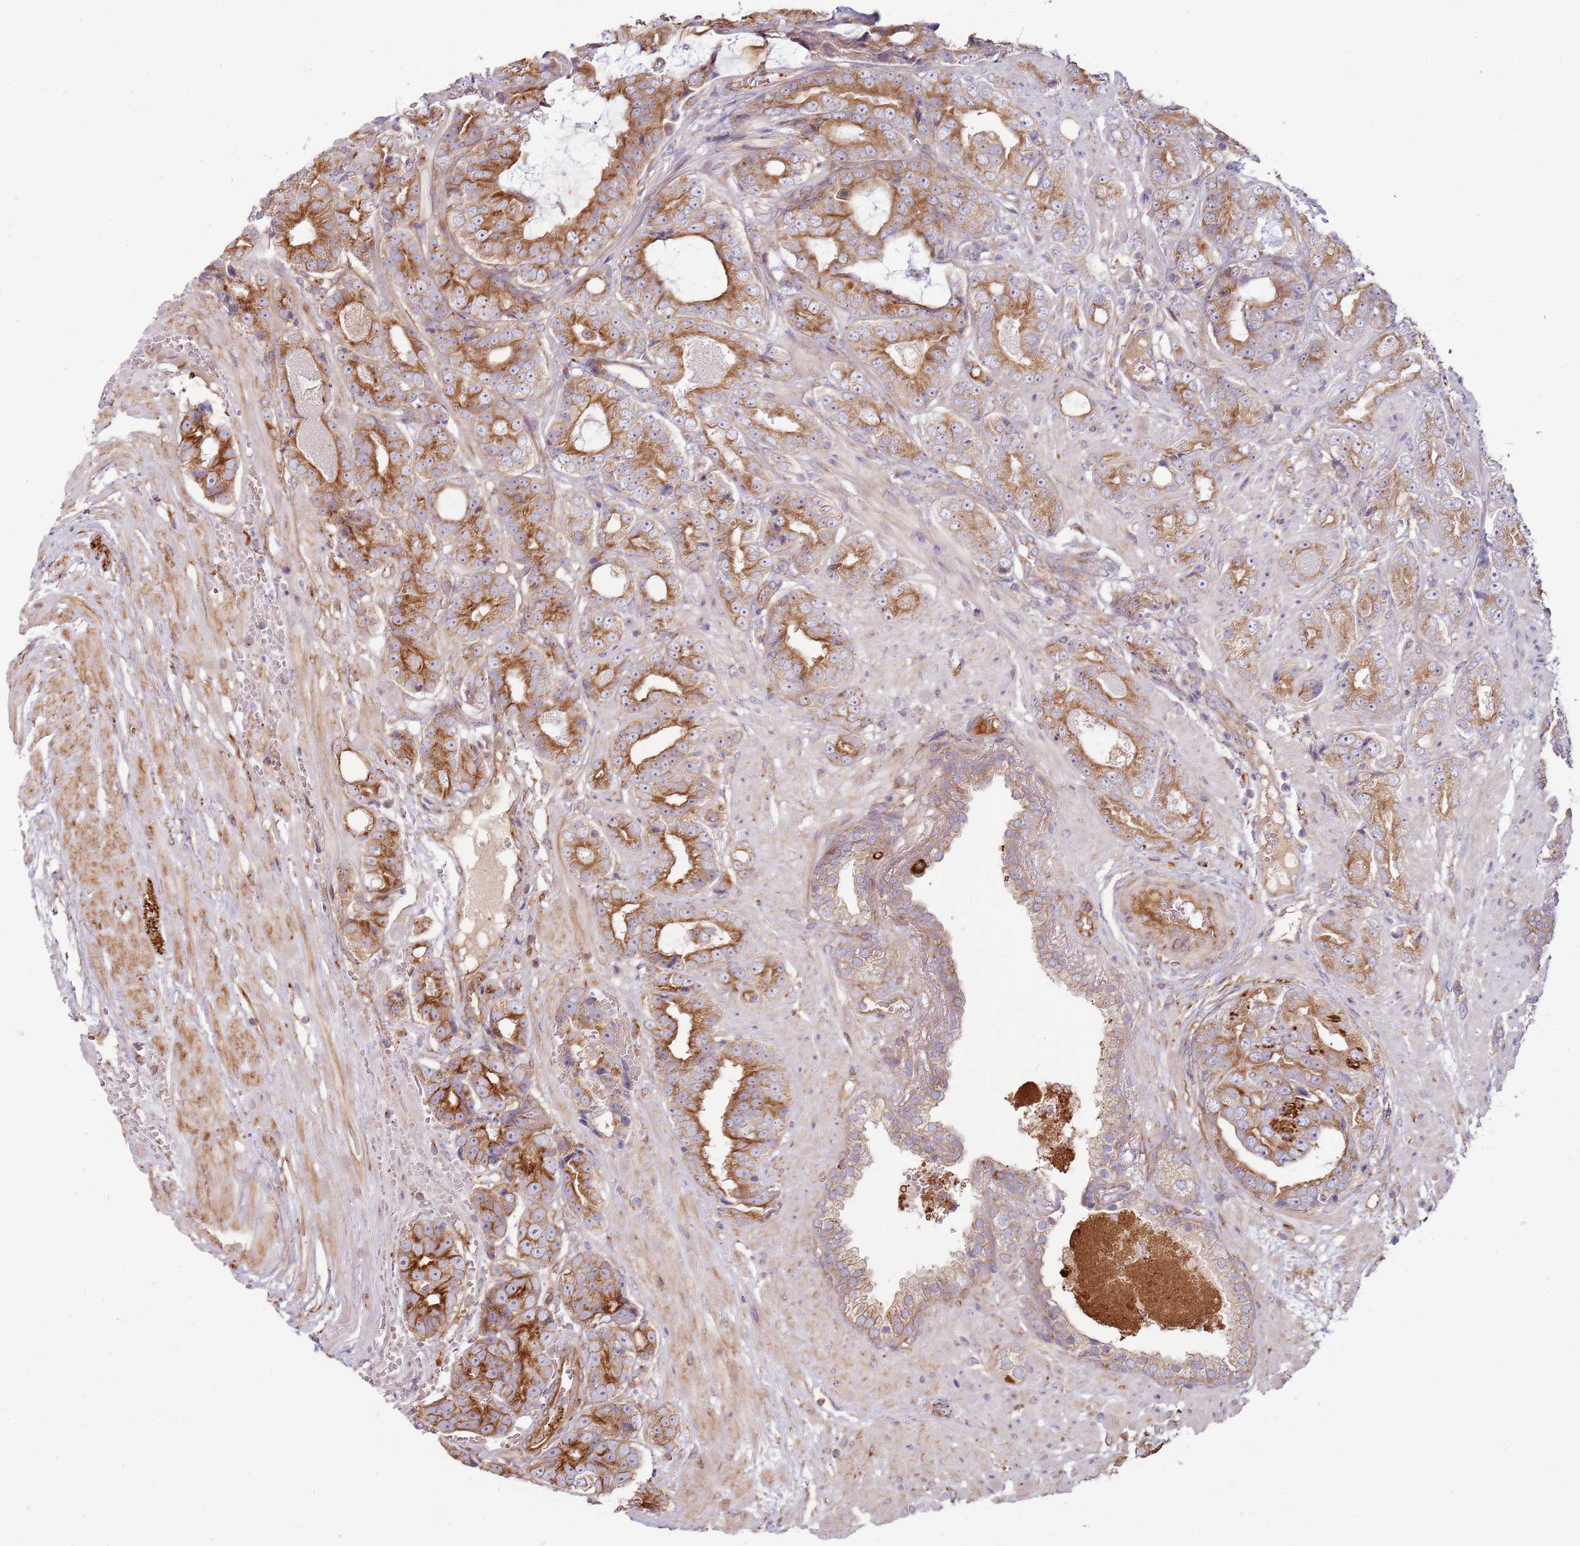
{"staining": {"intensity": "strong", "quantity": "25%-75%", "location": "cytoplasmic/membranous"}, "tissue": "prostate cancer", "cell_type": "Tumor cells", "image_type": "cancer", "snomed": [{"axis": "morphology", "description": "Adenocarcinoma, High grade"}, {"axis": "topography", "description": "Prostate"}], "caption": "A brown stain highlights strong cytoplasmic/membranous positivity of a protein in prostate cancer tumor cells.", "gene": "EMC1", "patient": {"sex": "male", "age": 71}}